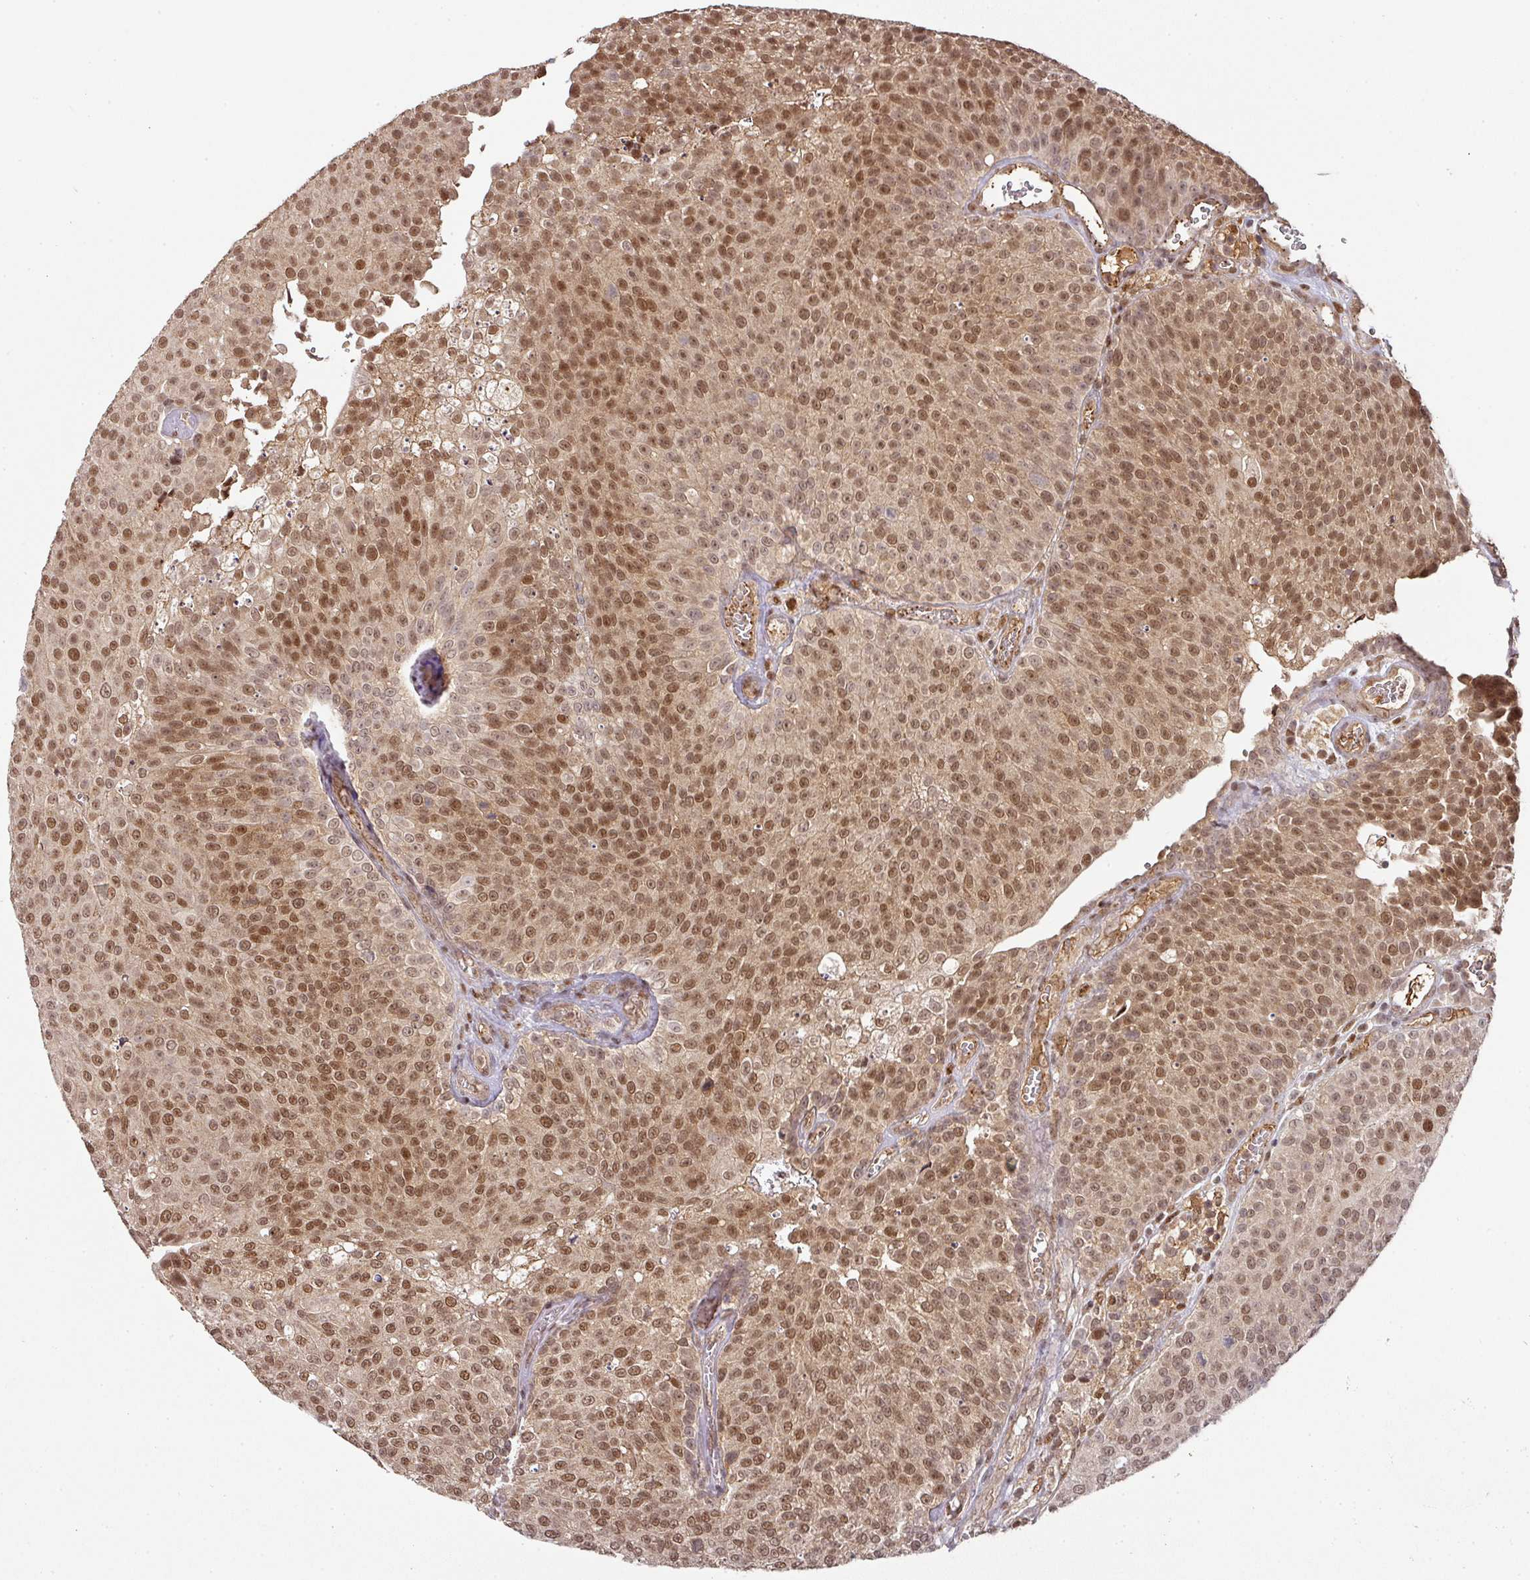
{"staining": {"intensity": "moderate", "quantity": ">75%", "location": "cytoplasmic/membranous,nuclear"}, "tissue": "urothelial cancer", "cell_type": "Tumor cells", "image_type": "cancer", "snomed": [{"axis": "morphology", "description": "Urothelial carcinoma, Low grade"}, {"axis": "topography", "description": "Urinary bladder"}], "caption": "This image shows immunohistochemistry (IHC) staining of human urothelial cancer, with medium moderate cytoplasmic/membranous and nuclear staining in approximately >75% of tumor cells.", "gene": "RANBP9", "patient": {"sex": "female", "age": 79}}